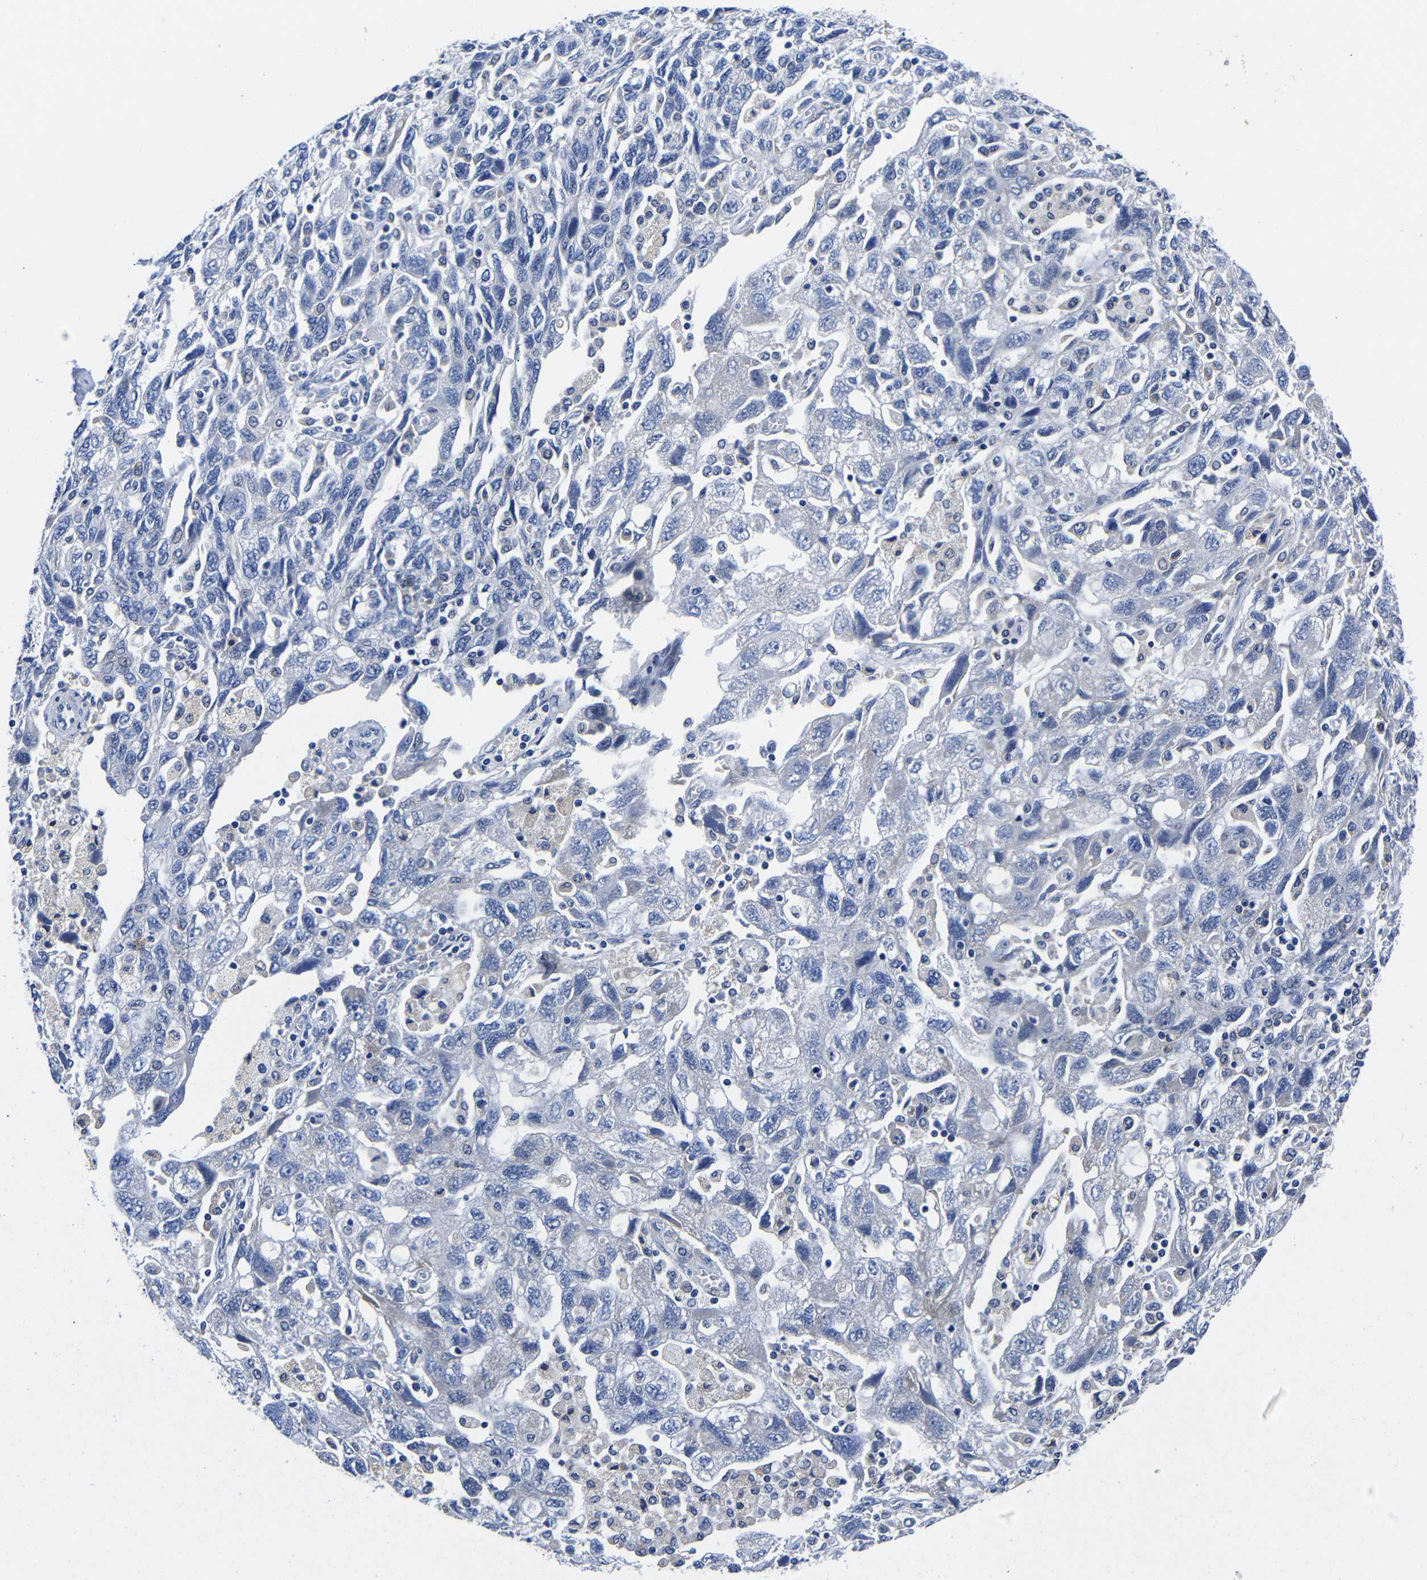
{"staining": {"intensity": "weak", "quantity": "<25%", "location": "cytoplasmic/membranous"}, "tissue": "ovarian cancer", "cell_type": "Tumor cells", "image_type": "cancer", "snomed": [{"axis": "morphology", "description": "Carcinoma, NOS"}, {"axis": "morphology", "description": "Cystadenocarcinoma, serous, NOS"}, {"axis": "topography", "description": "Ovary"}], "caption": "Immunohistochemical staining of human carcinoma (ovarian) reveals no significant staining in tumor cells.", "gene": "CLEC4G", "patient": {"sex": "female", "age": 69}}